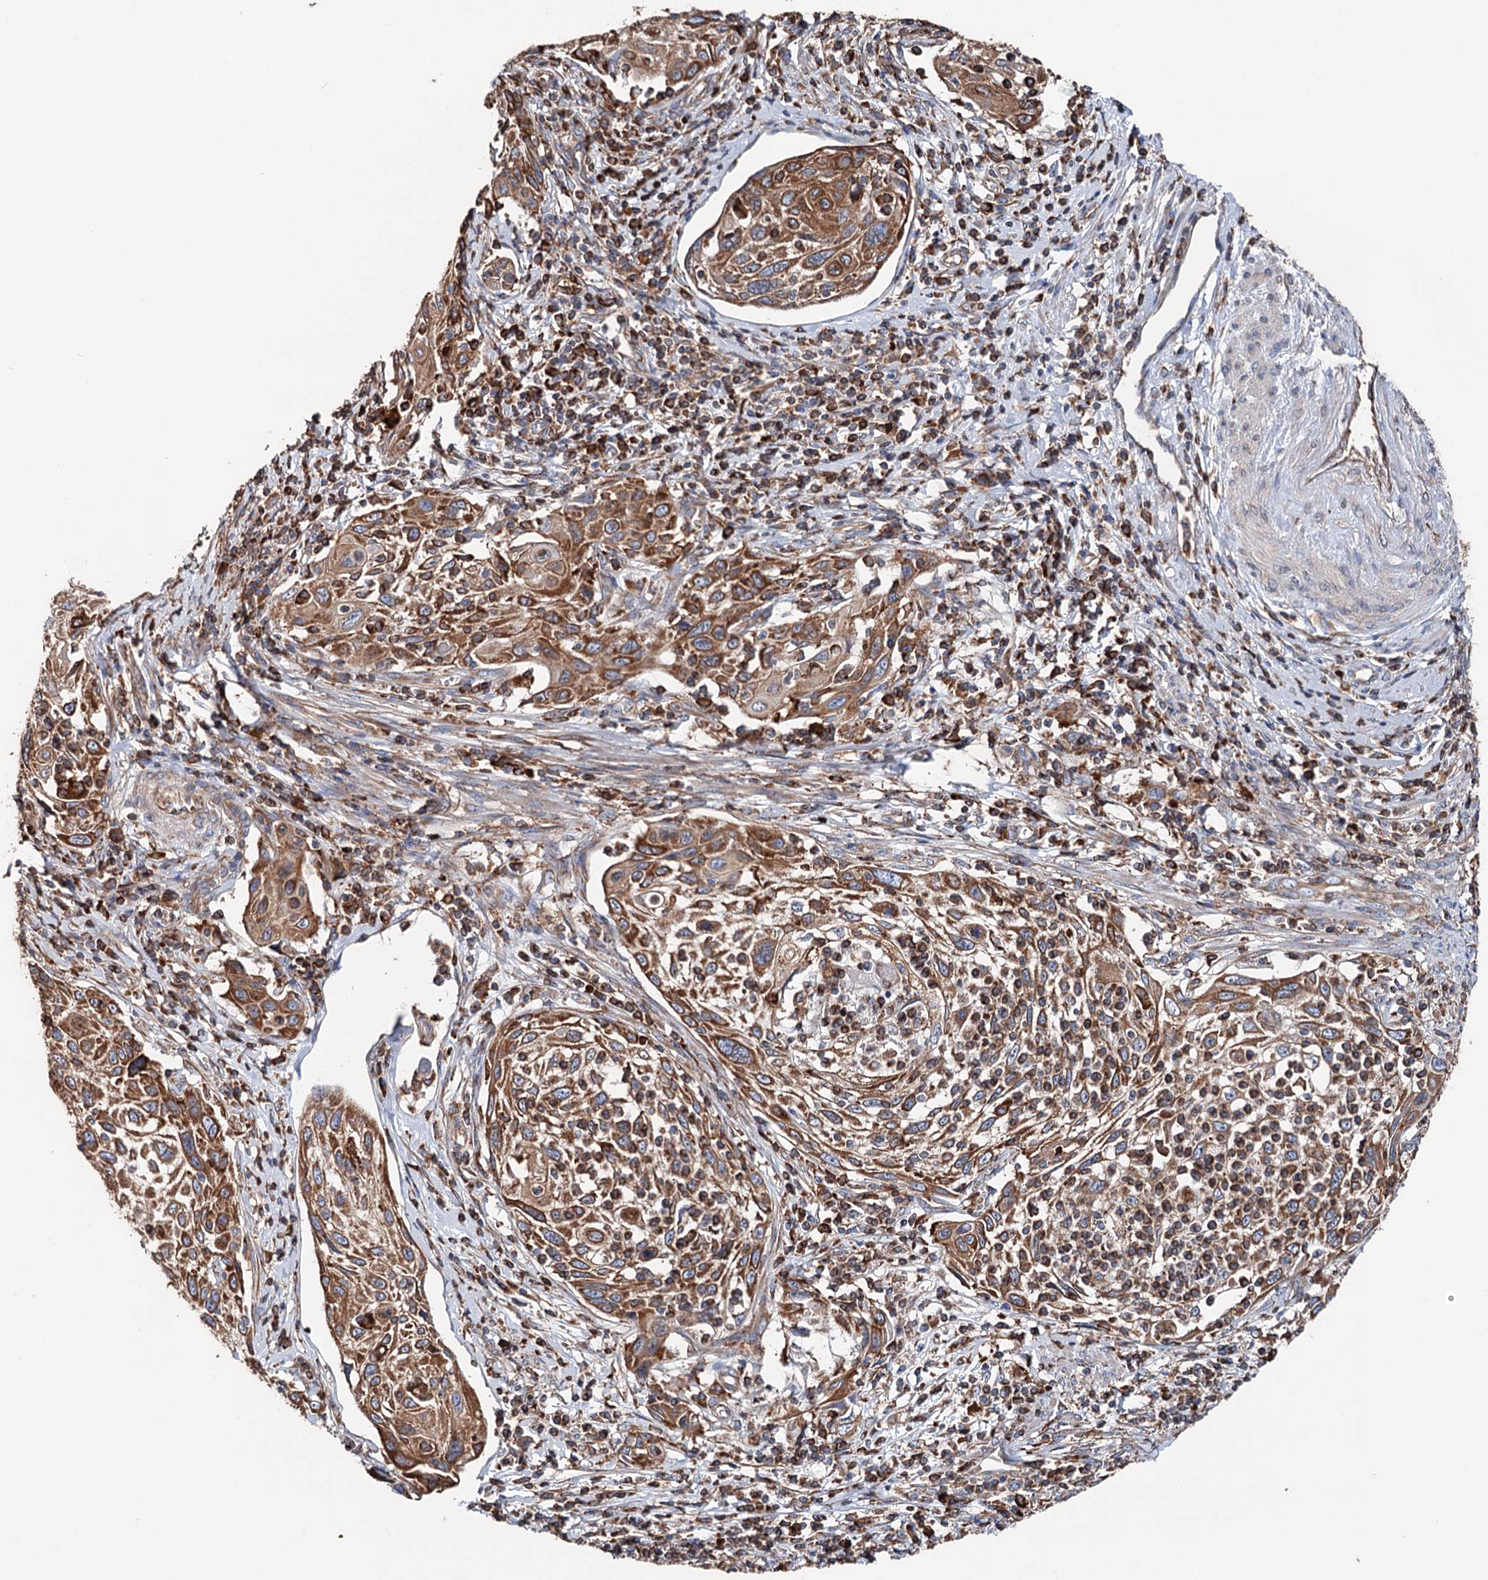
{"staining": {"intensity": "moderate", "quantity": ">75%", "location": "cytoplasmic/membranous"}, "tissue": "cervical cancer", "cell_type": "Tumor cells", "image_type": "cancer", "snomed": [{"axis": "morphology", "description": "Squamous cell carcinoma, NOS"}, {"axis": "topography", "description": "Cervix"}], "caption": "Protein expression by immunohistochemistry exhibits moderate cytoplasmic/membranous positivity in approximately >75% of tumor cells in cervical cancer (squamous cell carcinoma). Using DAB (3,3'-diaminobenzidine) (brown) and hematoxylin (blue) stains, captured at high magnification using brightfield microscopy.", "gene": "ERP29", "patient": {"sex": "female", "age": 70}}